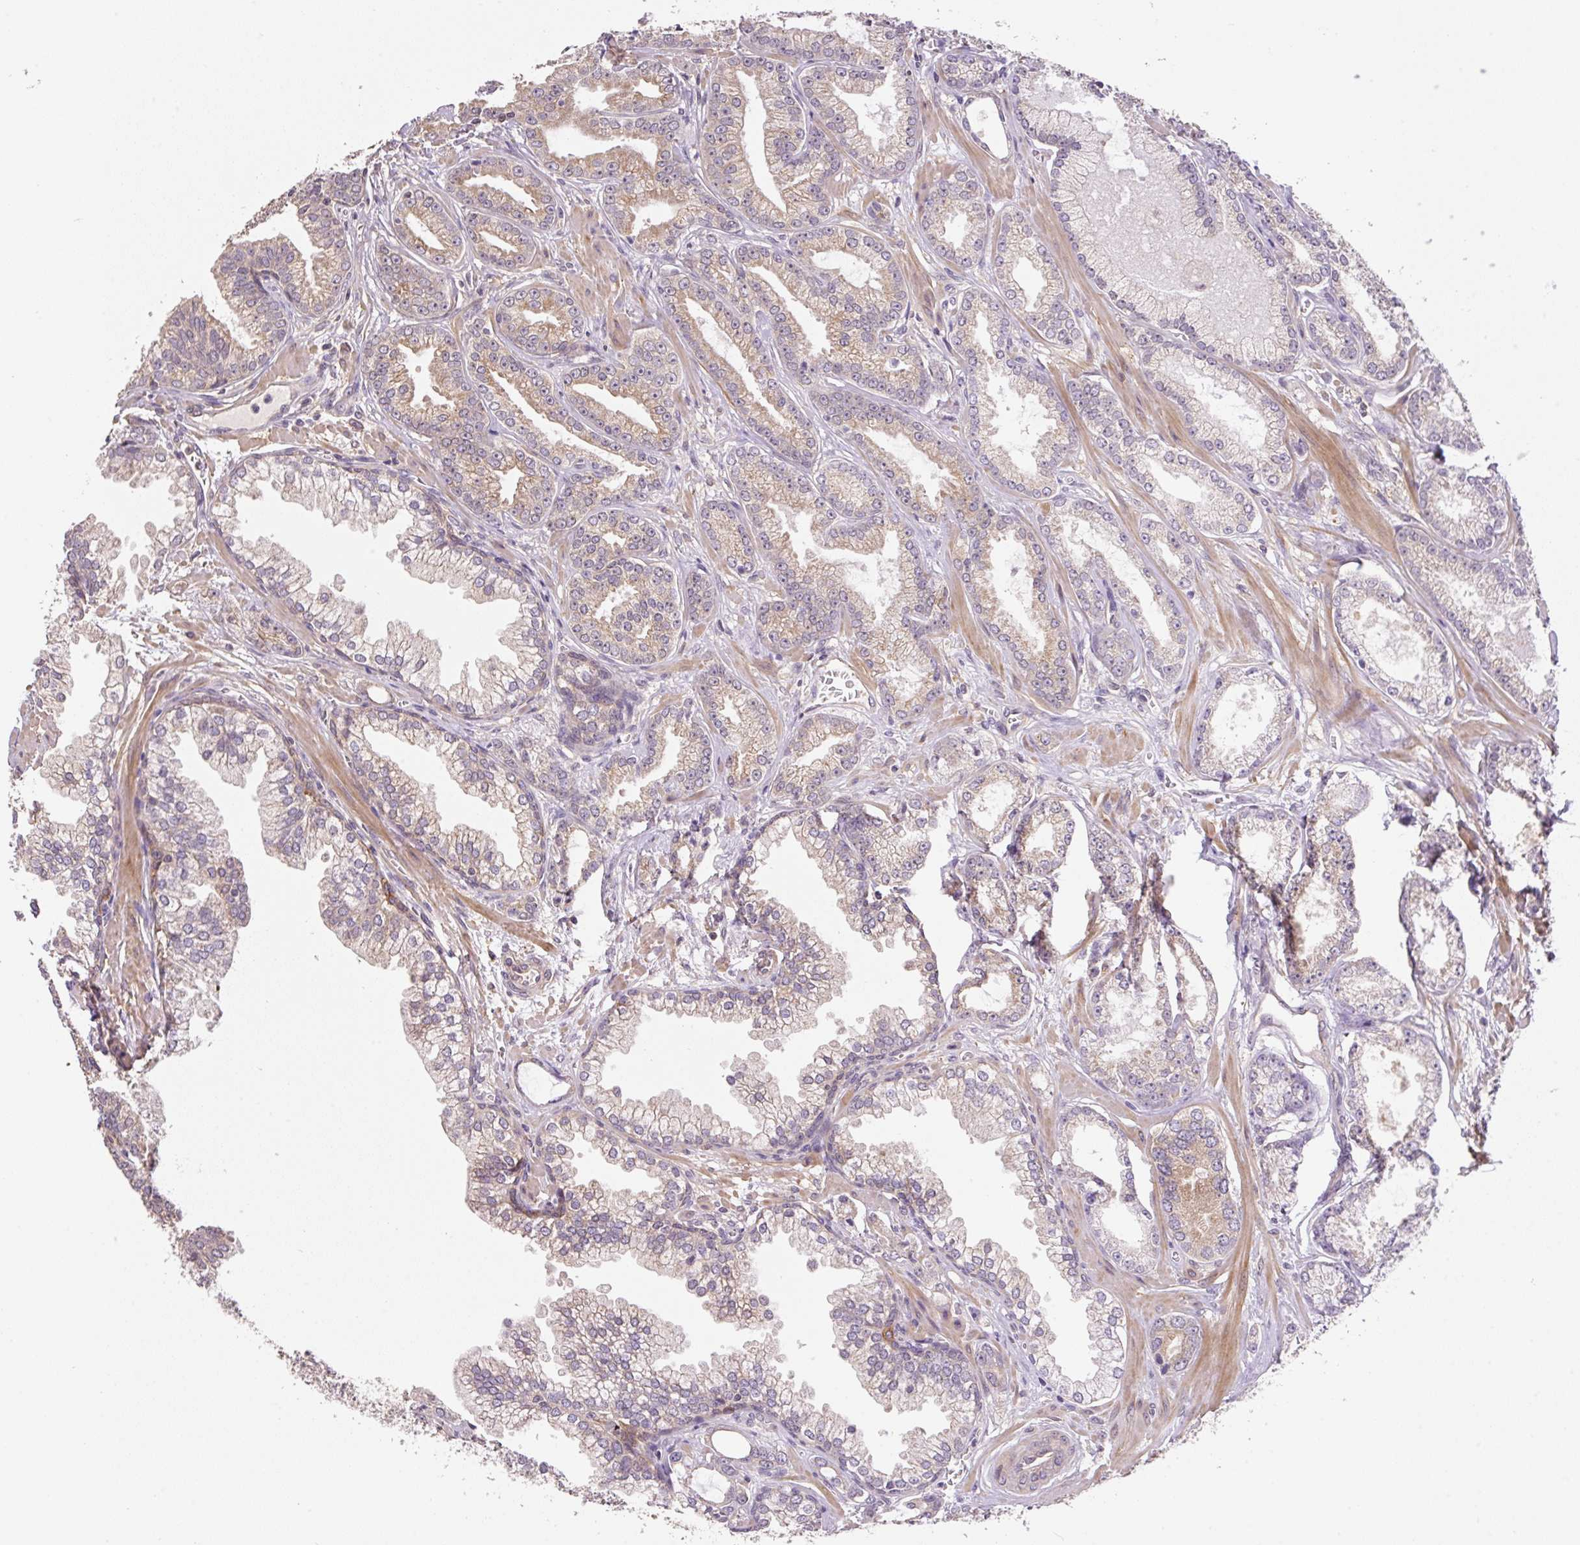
{"staining": {"intensity": "moderate", "quantity": ">75%", "location": "cytoplasmic/membranous"}, "tissue": "prostate cancer", "cell_type": "Tumor cells", "image_type": "cancer", "snomed": [{"axis": "morphology", "description": "Adenocarcinoma, Medium grade"}, {"axis": "topography", "description": "Prostate"}], "caption": "Immunohistochemistry (IHC) staining of adenocarcinoma (medium-grade) (prostate), which demonstrates medium levels of moderate cytoplasmic/membranous positivity in approximately >75% of tumor cells indicating moderate cytoplasmic/membranous protein positivity. The staining was performed using DAB (3,3'-diaminobenzidine) (brown) for protein detection and nuclei were counterstained in hematoxylin (blue).", "gene": "COX8A", "patient": {"sex": "male", "age": 57}}